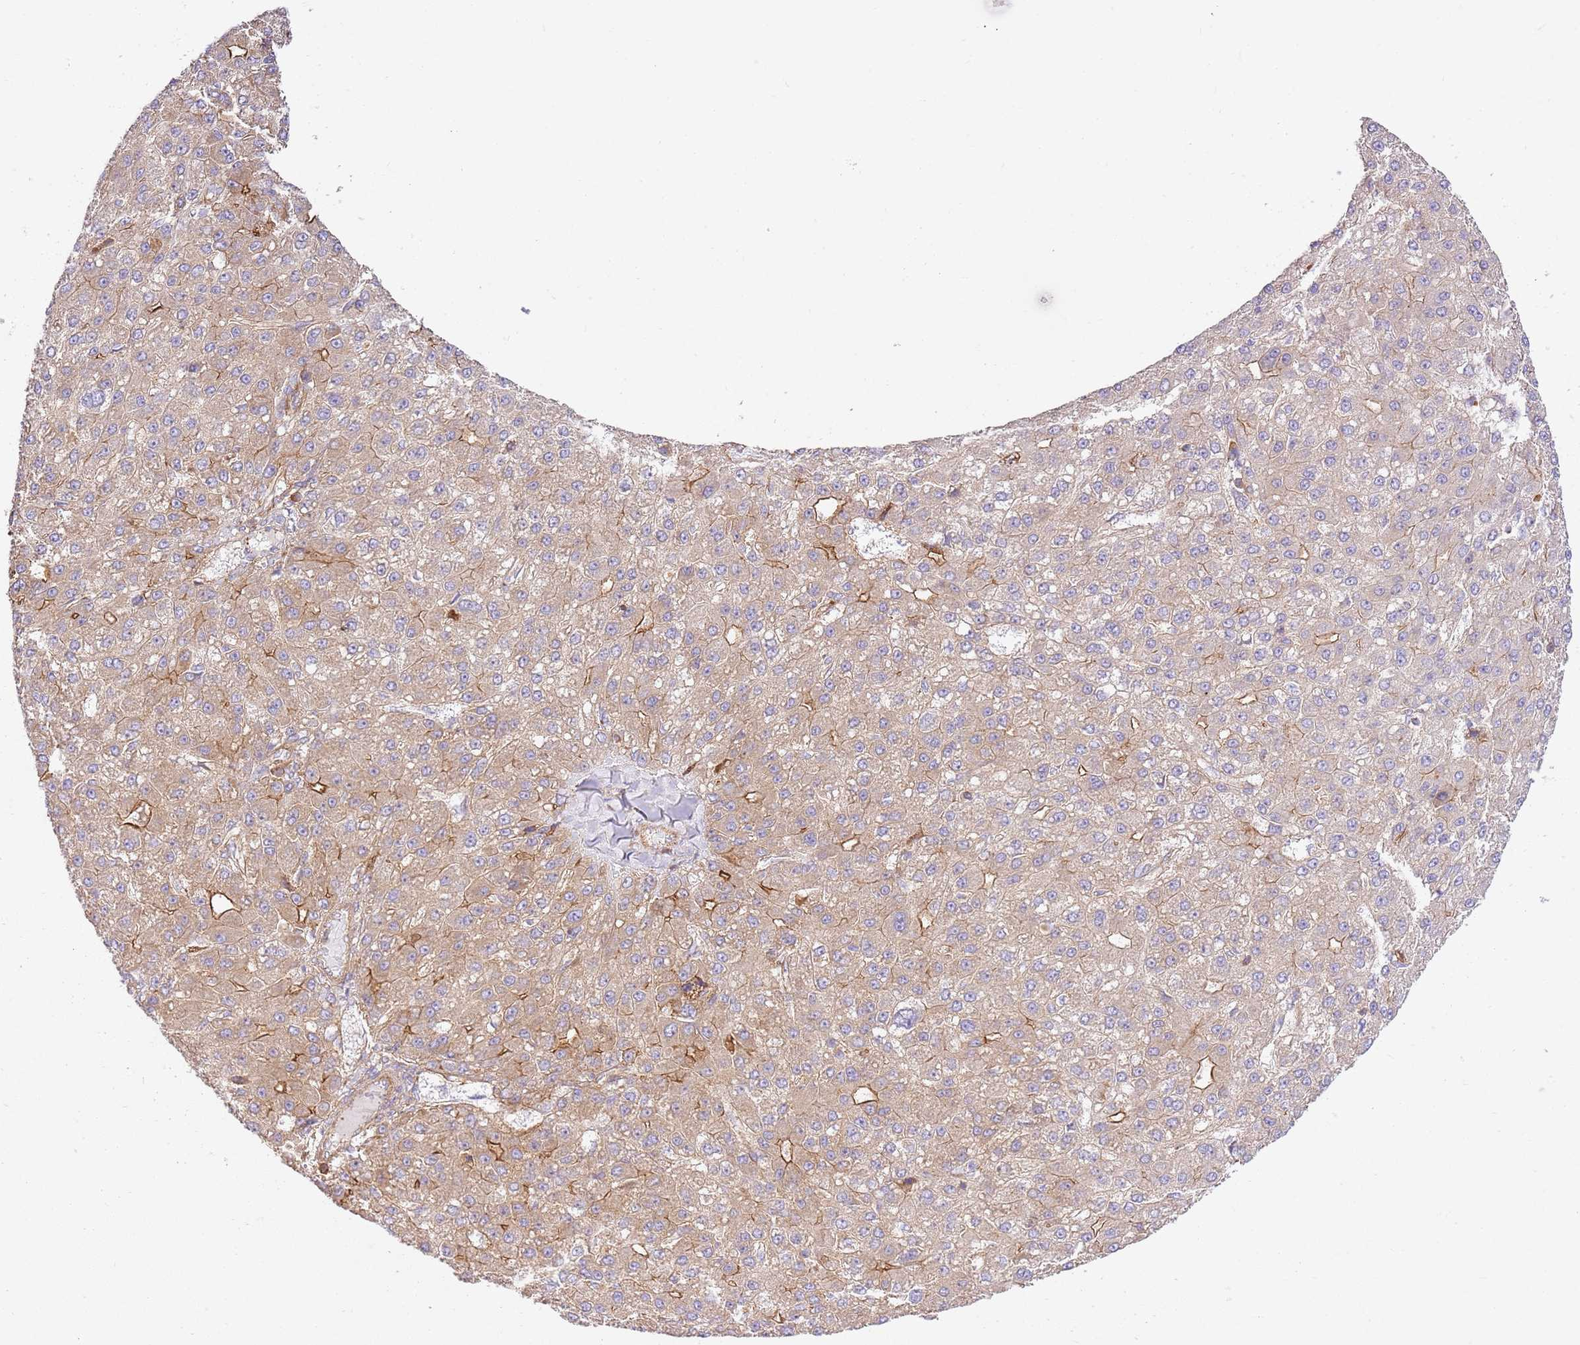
{"staining": {"intensity": "moderate", "quantity": "<25%", "location": "cytoplasmic/membranous"}, "tissue": "liver cancer", "cell_type": "Tumor cells", "image_type": "cancer", "snomed": [{"axis": "morphology", "description": "Carcinoma, Hepatocellular, NOS"}, {"axis": "topography", "description": "Liver"}], "caption": "The image displays staining of liver hepatocellular carcinoma, revealing moderate cytoplasmic/membranous protein expression (brown color) within tumor cells.", "gene": "EFCAB8", "patient": {"sex": "male", "age": 67}}